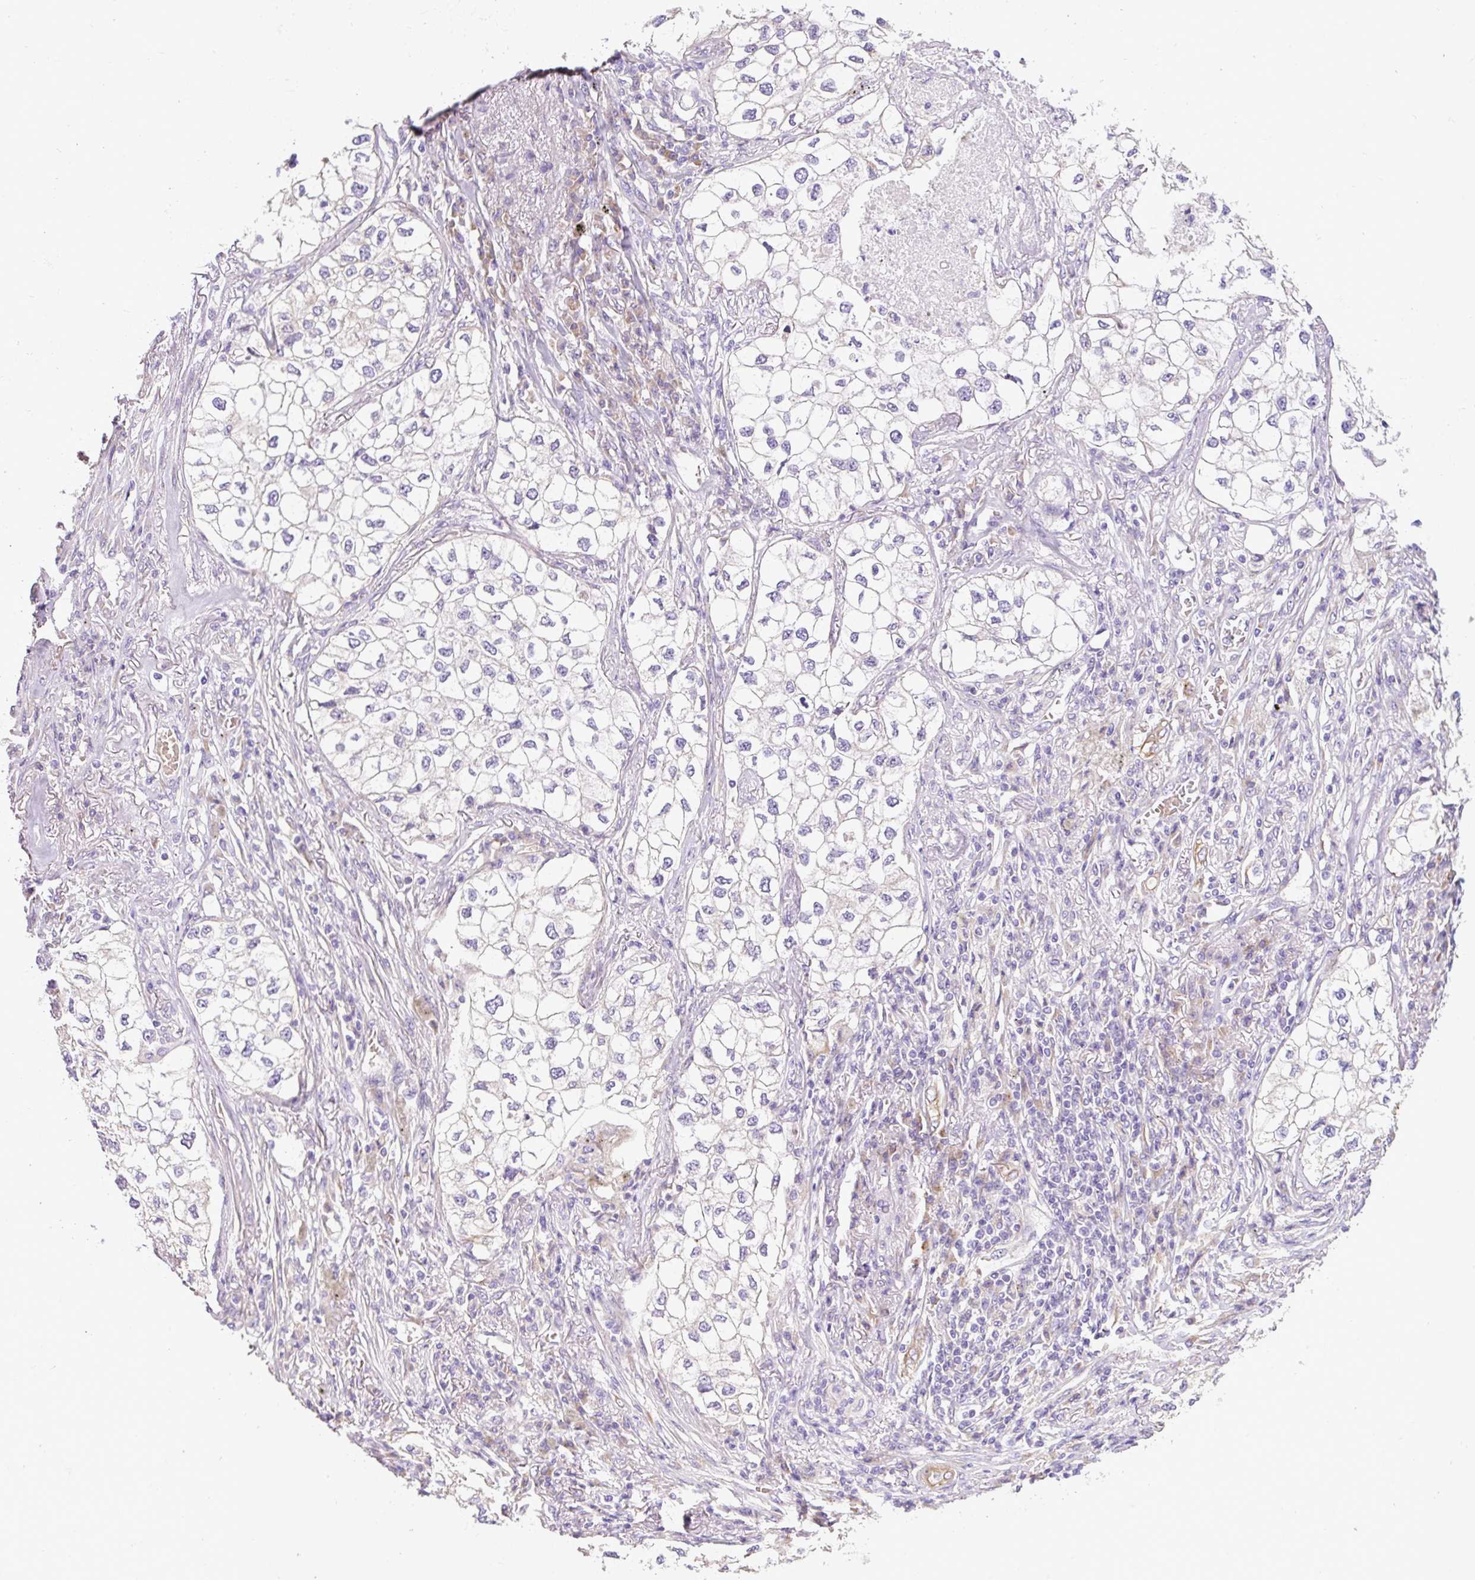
{"staining": {"intensity": "negative", "quantity": "none", "location": "none"}, "tissue": "lung cancer", "cell_type": "Tumor cells", "image_type": "cancer", "snomed": [{"axis": "morphology", "description": "Adenocarcinoma, NOS"}, {"axis": "topography", "description": "Lung"}], "caption": "Immunohistochemical staining of lung cancer shows no significant positivity in tumor cells.", "gene": "FAM149A", "patient": {"sex": "male", "age": 63}}